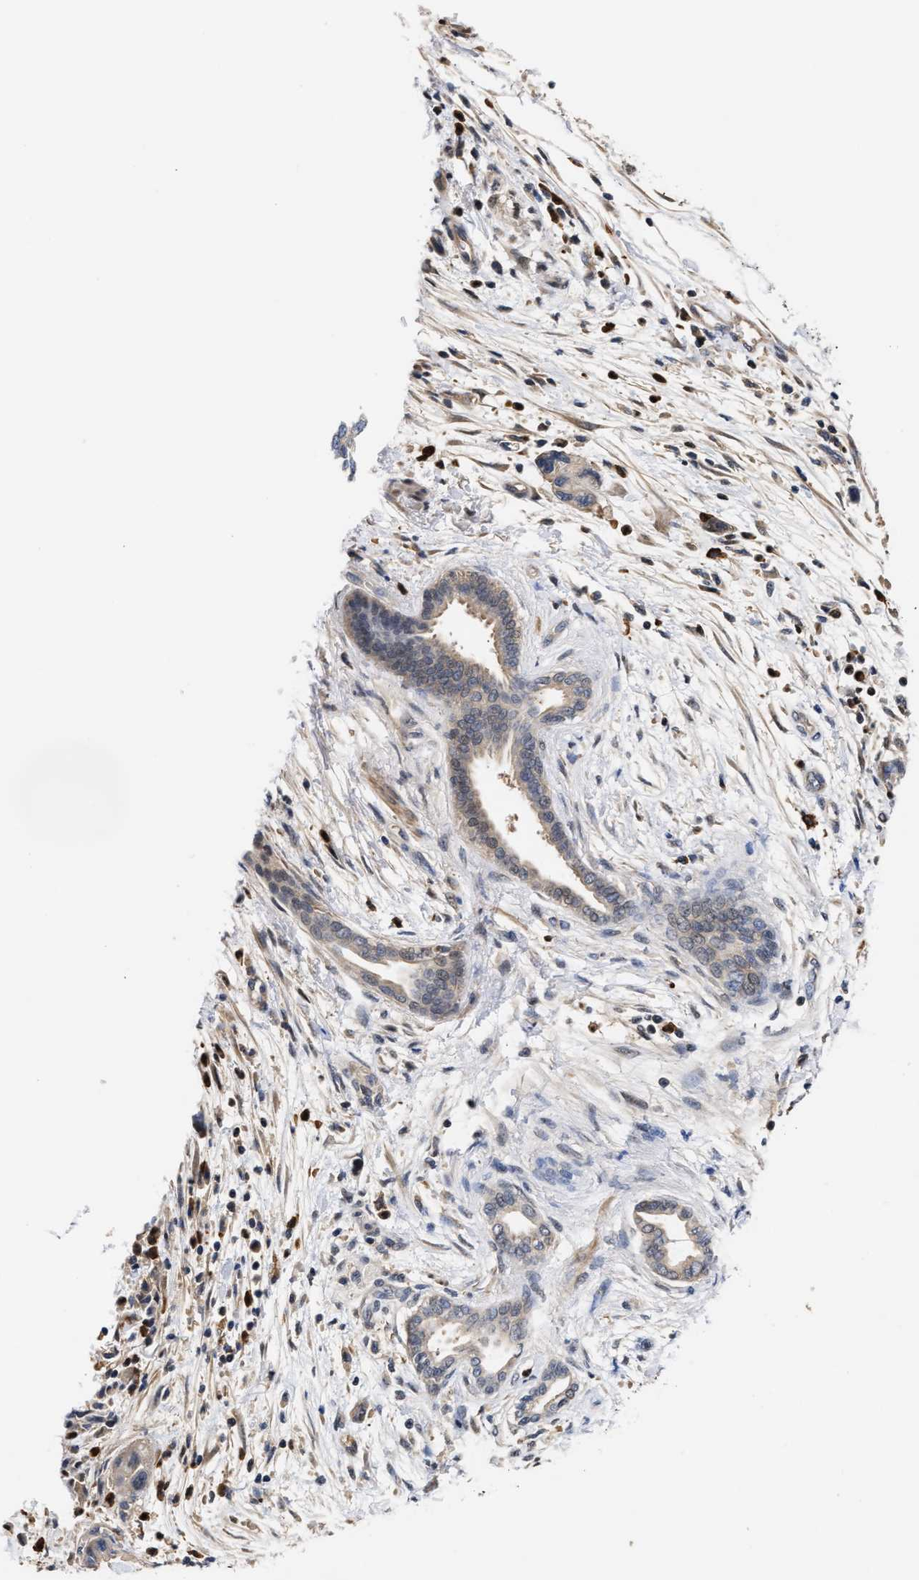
{"staining": {"intensity": "weak", "quantity": "<25%", "location": "cytoplasmic/membranous"}, "tissue": "pancreatic cancer", "cell_type": "Tumor cells", "image_type": "cancer", "snomed": [{"axis": "morphology", "description": "Normal tissue, NOS"}, {"axis": "morphology", "description": "Adenocarcinoma, NOS"}, {"axis": "topography", "description": "Pancreas"}], "caption": "Pancreatic adenocarcinoma was stained to show a protein in brown. There is no significant staining in tumor cells. (Brightfield microscopy of DAB immunohistochemistry (IHC) at high magnification).", "gene": "KLHDC1", "patient": {"sex": "female", "age": 71}}